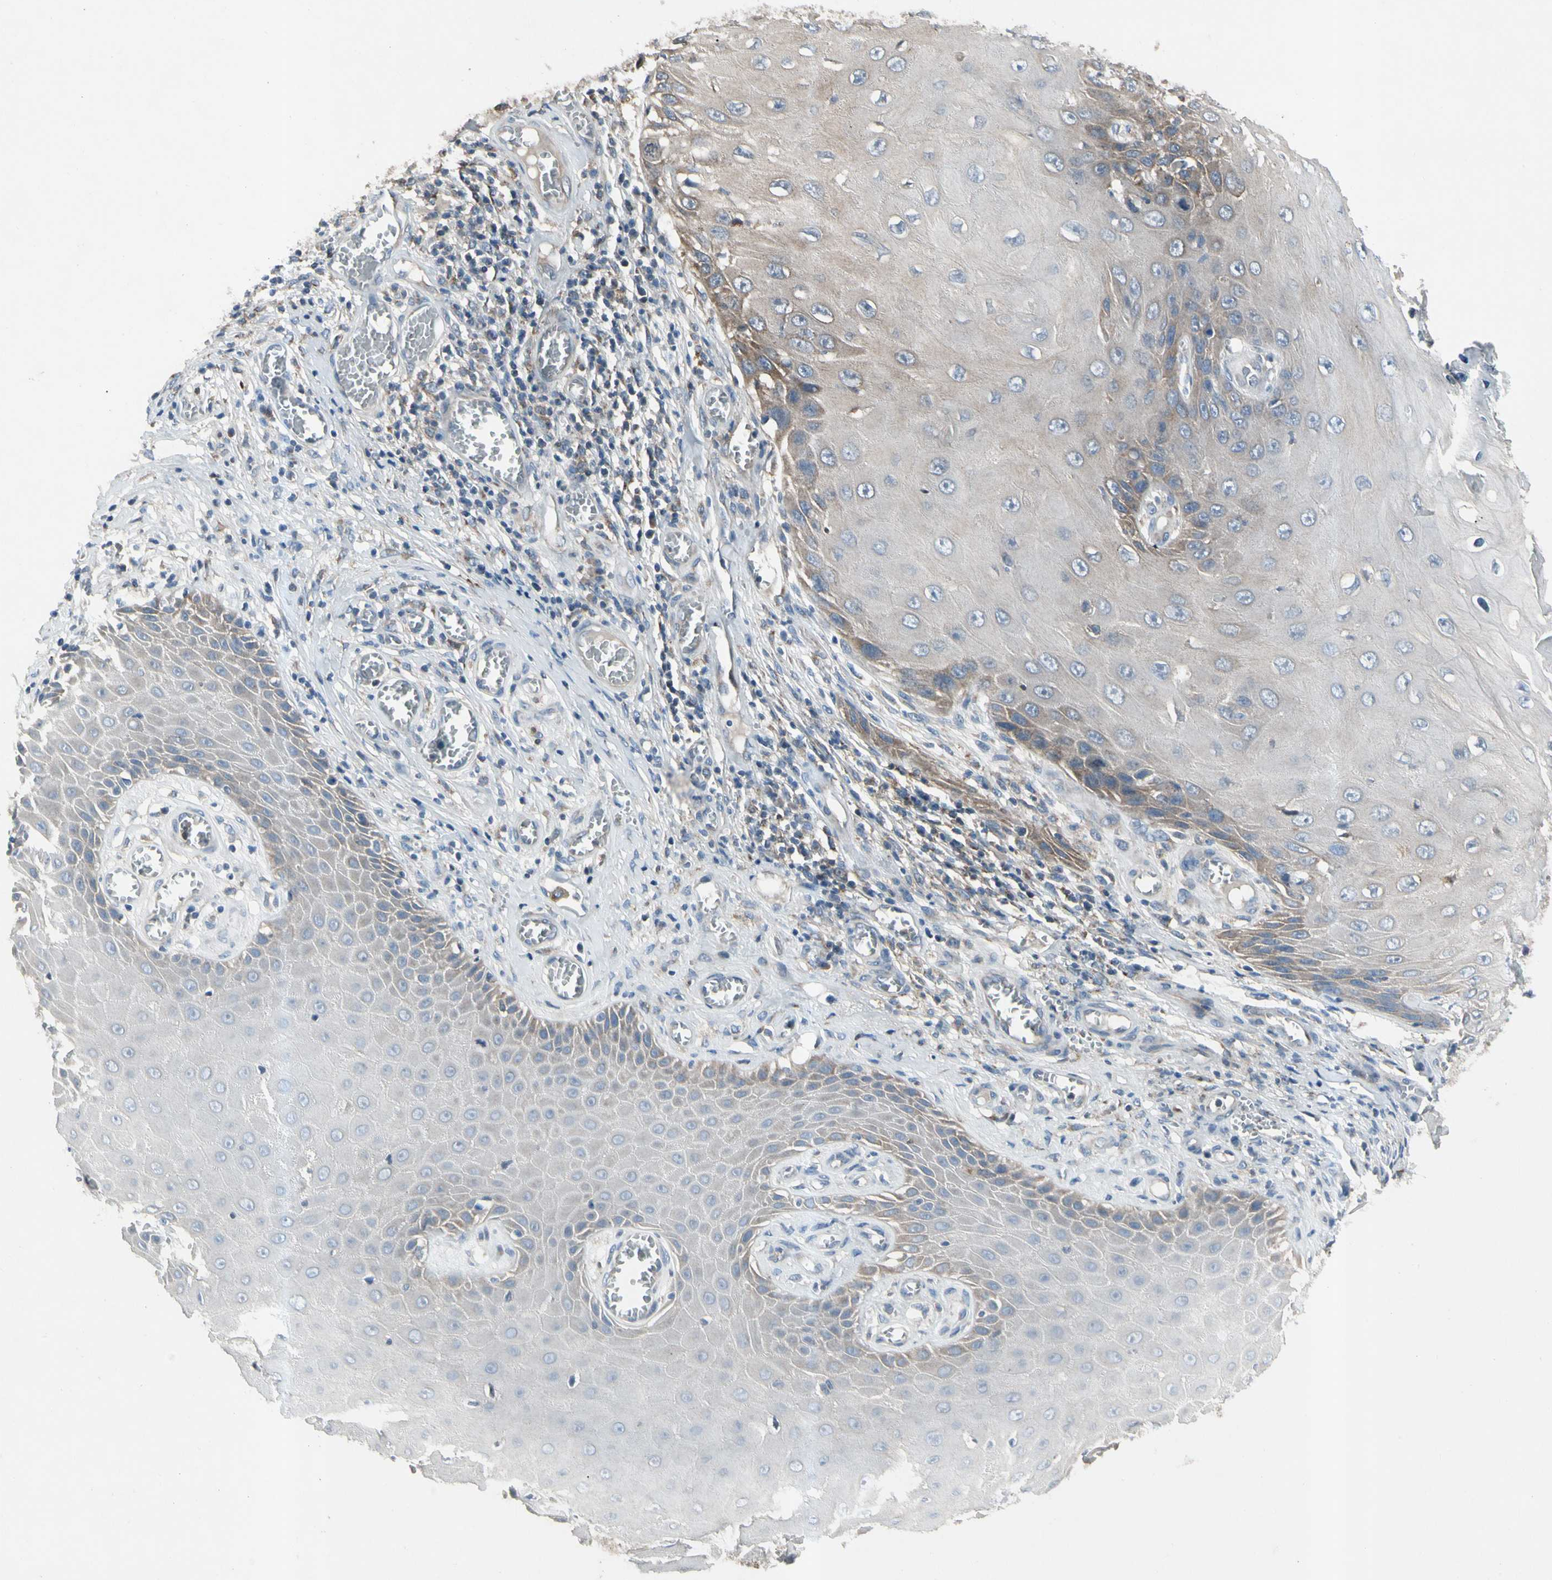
{"staining": {"intensity": "moderate", "quantity": "25%-75%", "location": "cytoplasmic/membranous"}, "tissue": "skin cancer", "cell_type": "Tumor cells", "image_type": "cancer", "snomed": [{"axis": "morphology", "description": "Squamous cell carcinoma, NOS"}, {"axis": "topography", "description": "Skin"}], "caption": "Brown immunohistochemical staining in skin cancer shows moderate cytoplasmic/membranous expression in about 25%-75% of tumor cells.", "gene": "NMI", "patient": {"sex": "female", "age": 73}}